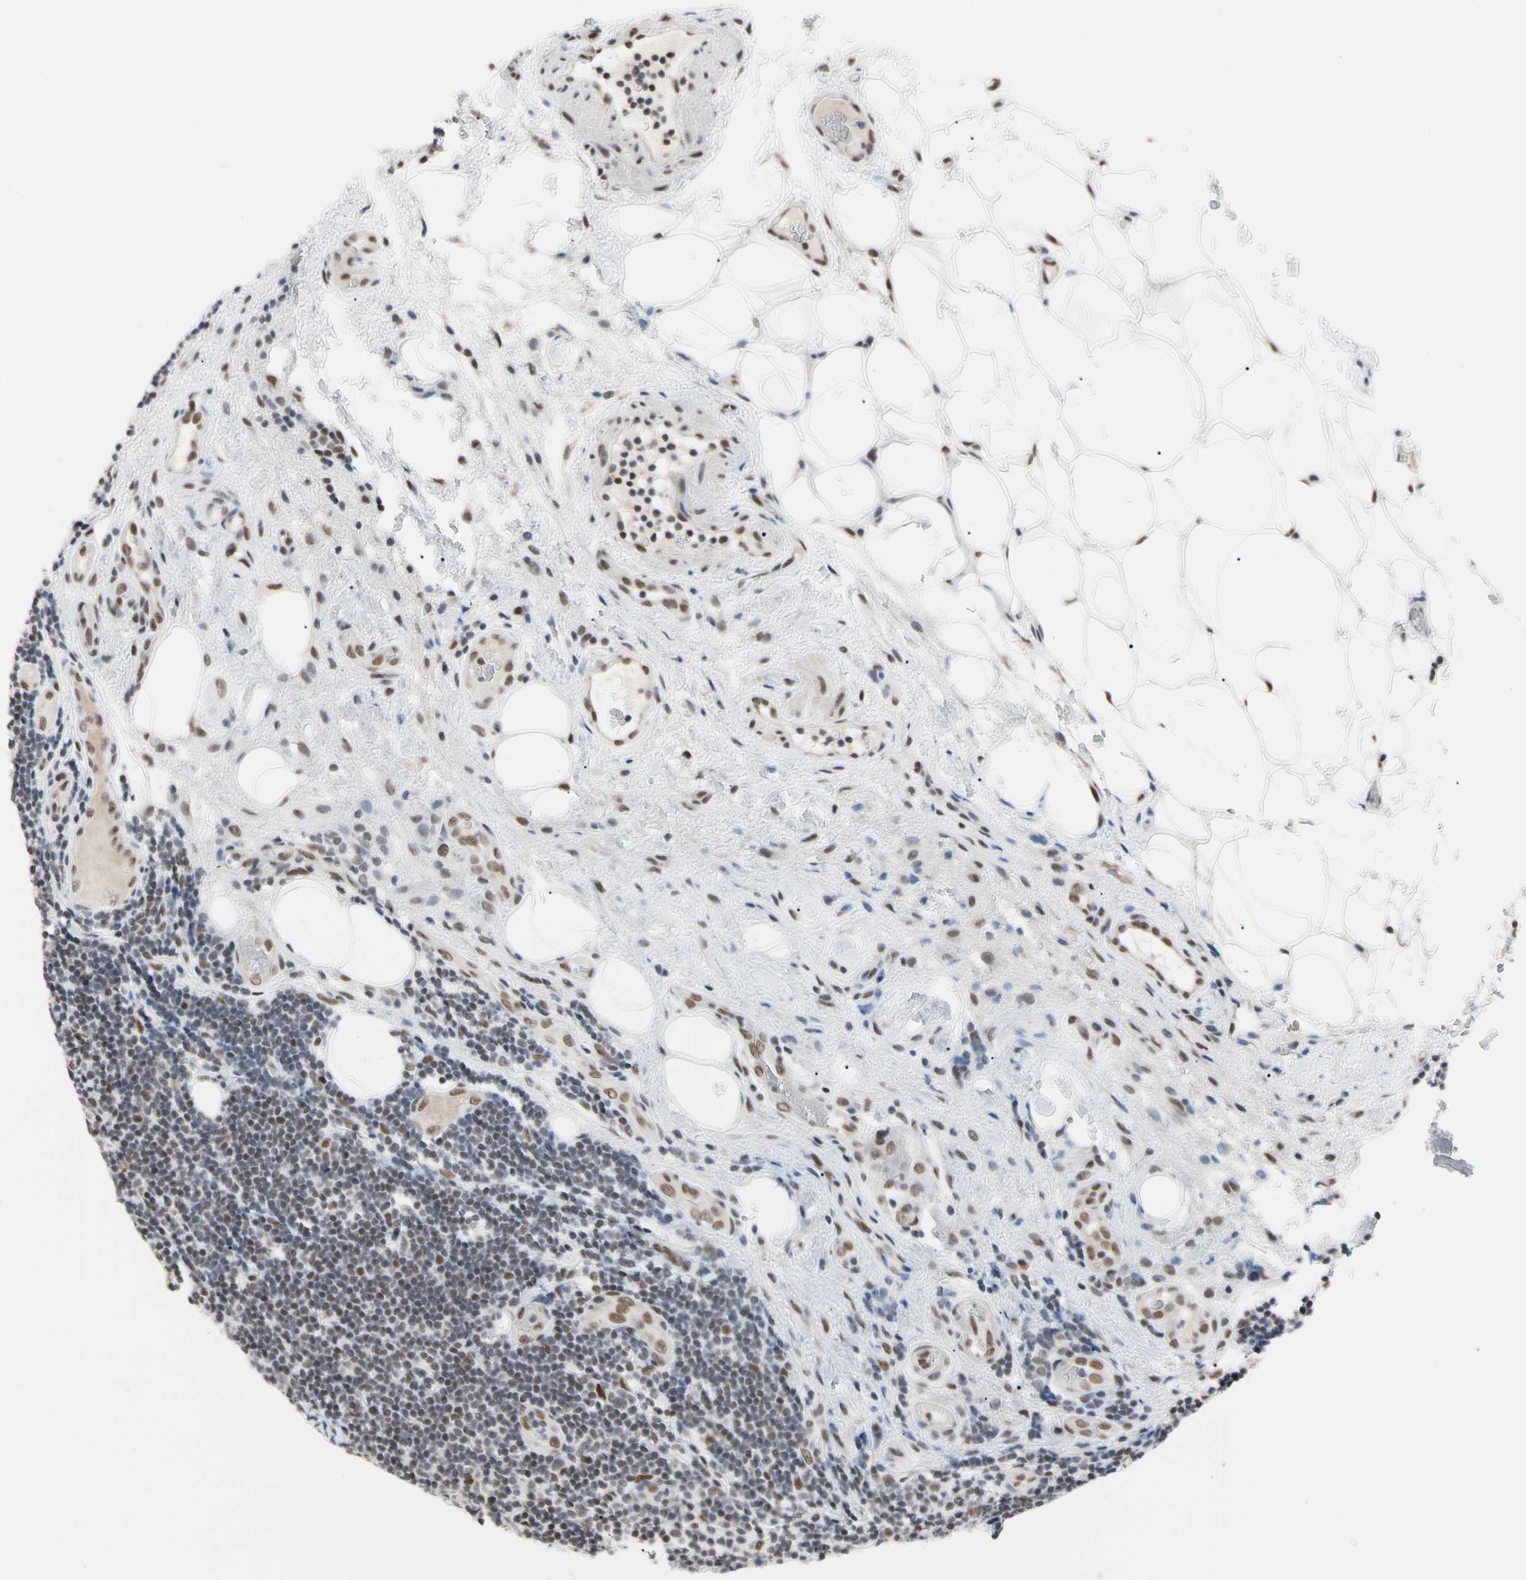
{"staining": {"intensity": "moderate", "quantity": "<25%", "location": "nuclear"}, "tissue": "lymphoma", "cell_type": "Tumor cells", "image_type": "cancer", "snomed": [{"axis": "morphology", "description": "Malignant lymphoma, non-Hodgkin's type, Low grade"}, {"axis": "topography", "description": "Lymph node"}], "caption": "There is low levels of moderate nuclear expression in tumor cells of lymphoma, as demonstrated by immunohistochemical staining (brown color).", "gene": "FAM98B", "patient": {"sex": "male", "age": 83}}